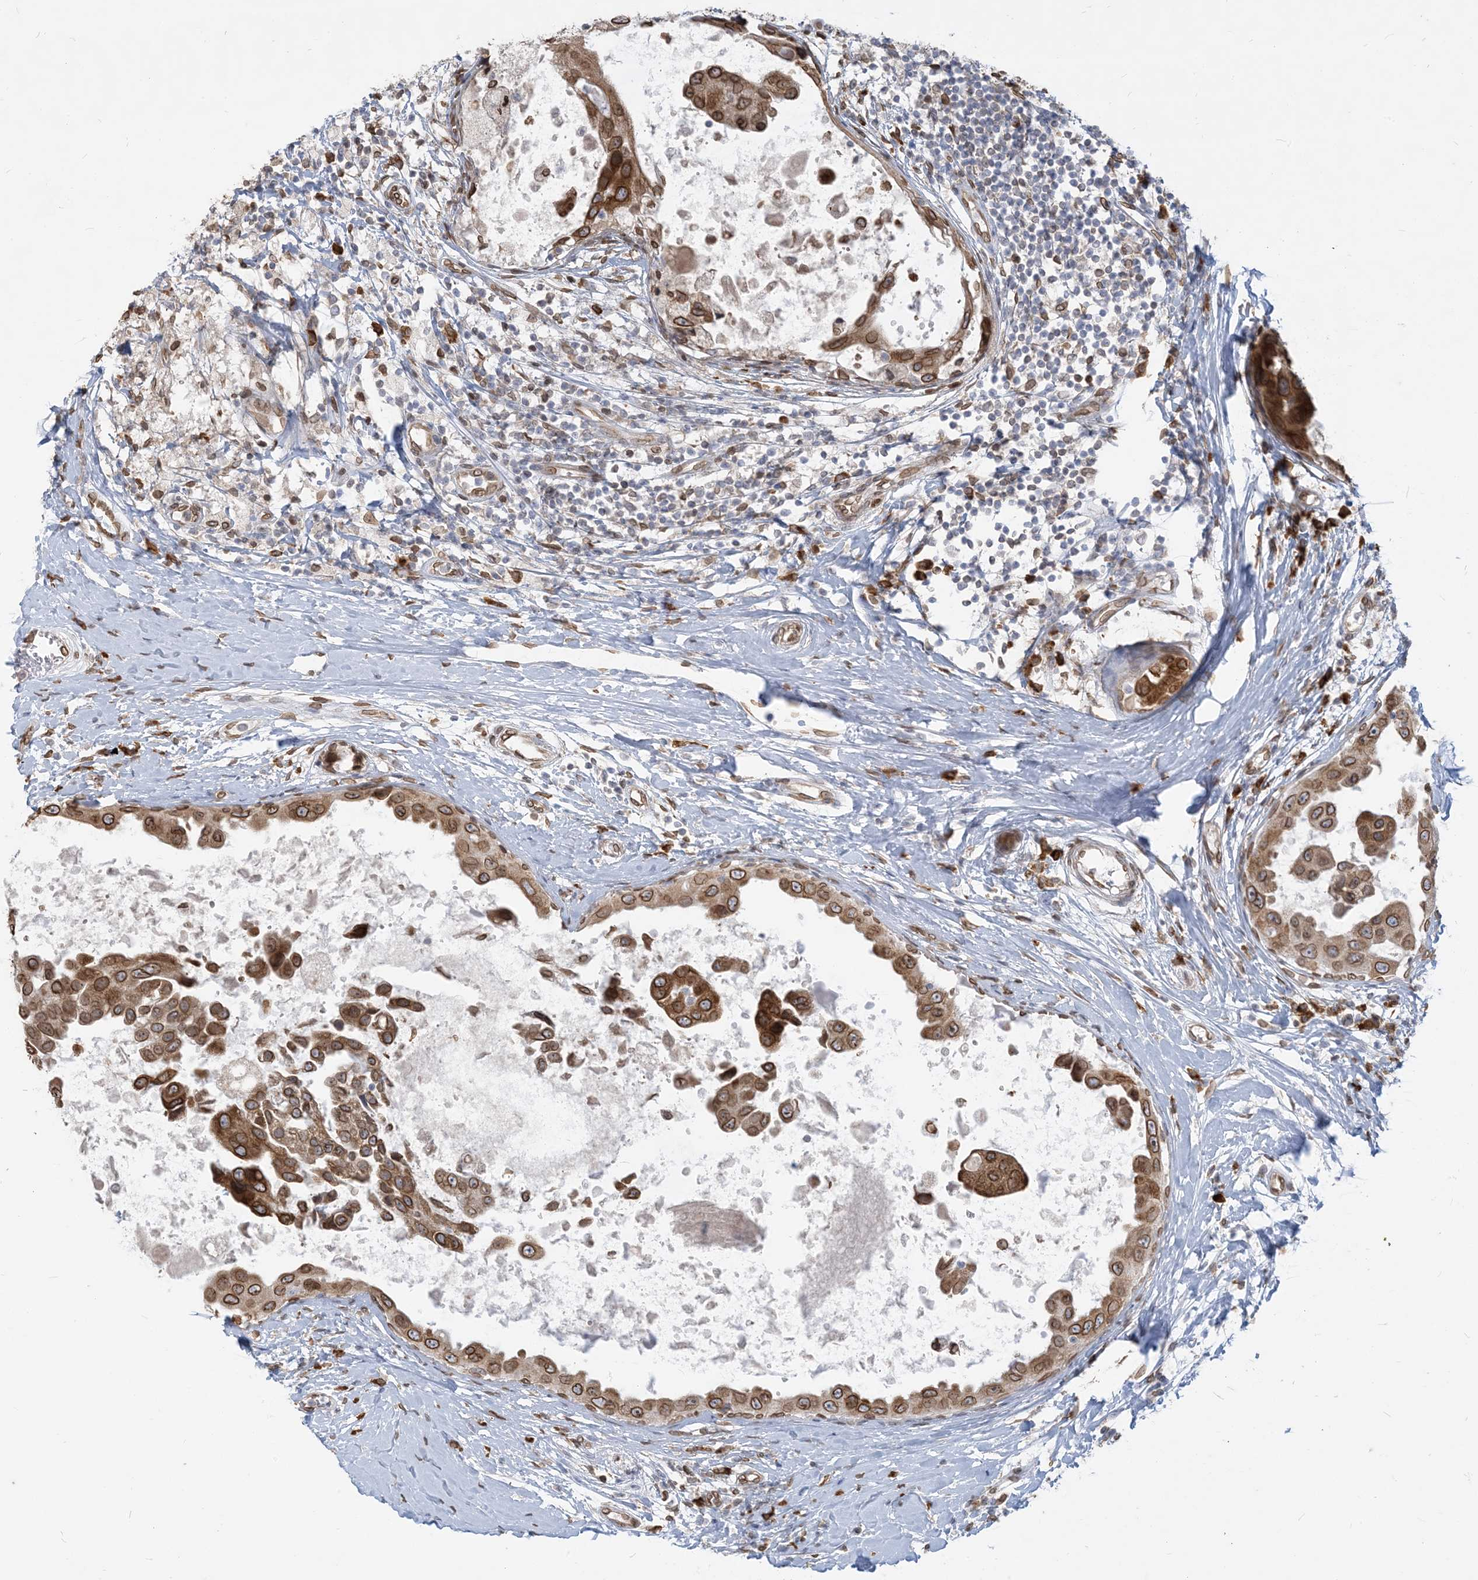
{"staining": {"intensity": "moderate", "quantity": ">75%", "location": "cytoplasmic/membranous,nuclear"}, "tissue": "breast cancer", "cell_type": "Tumor cells", "image_type": "cancer", "snomed": [{"axis": "morphology", "description": "Duct carcinoma"}, {"axis": "topography", "description": "Breast"}], "caption": "Protein expression analysis of human breast cancer (infiltrating ductal carcinoma) reveals moderate cytoplasmic/membranous and nuclear expression in about >75% of tumor cells.", "gene": "WWP1", "patient": {"sex": "female", "age": 27}}